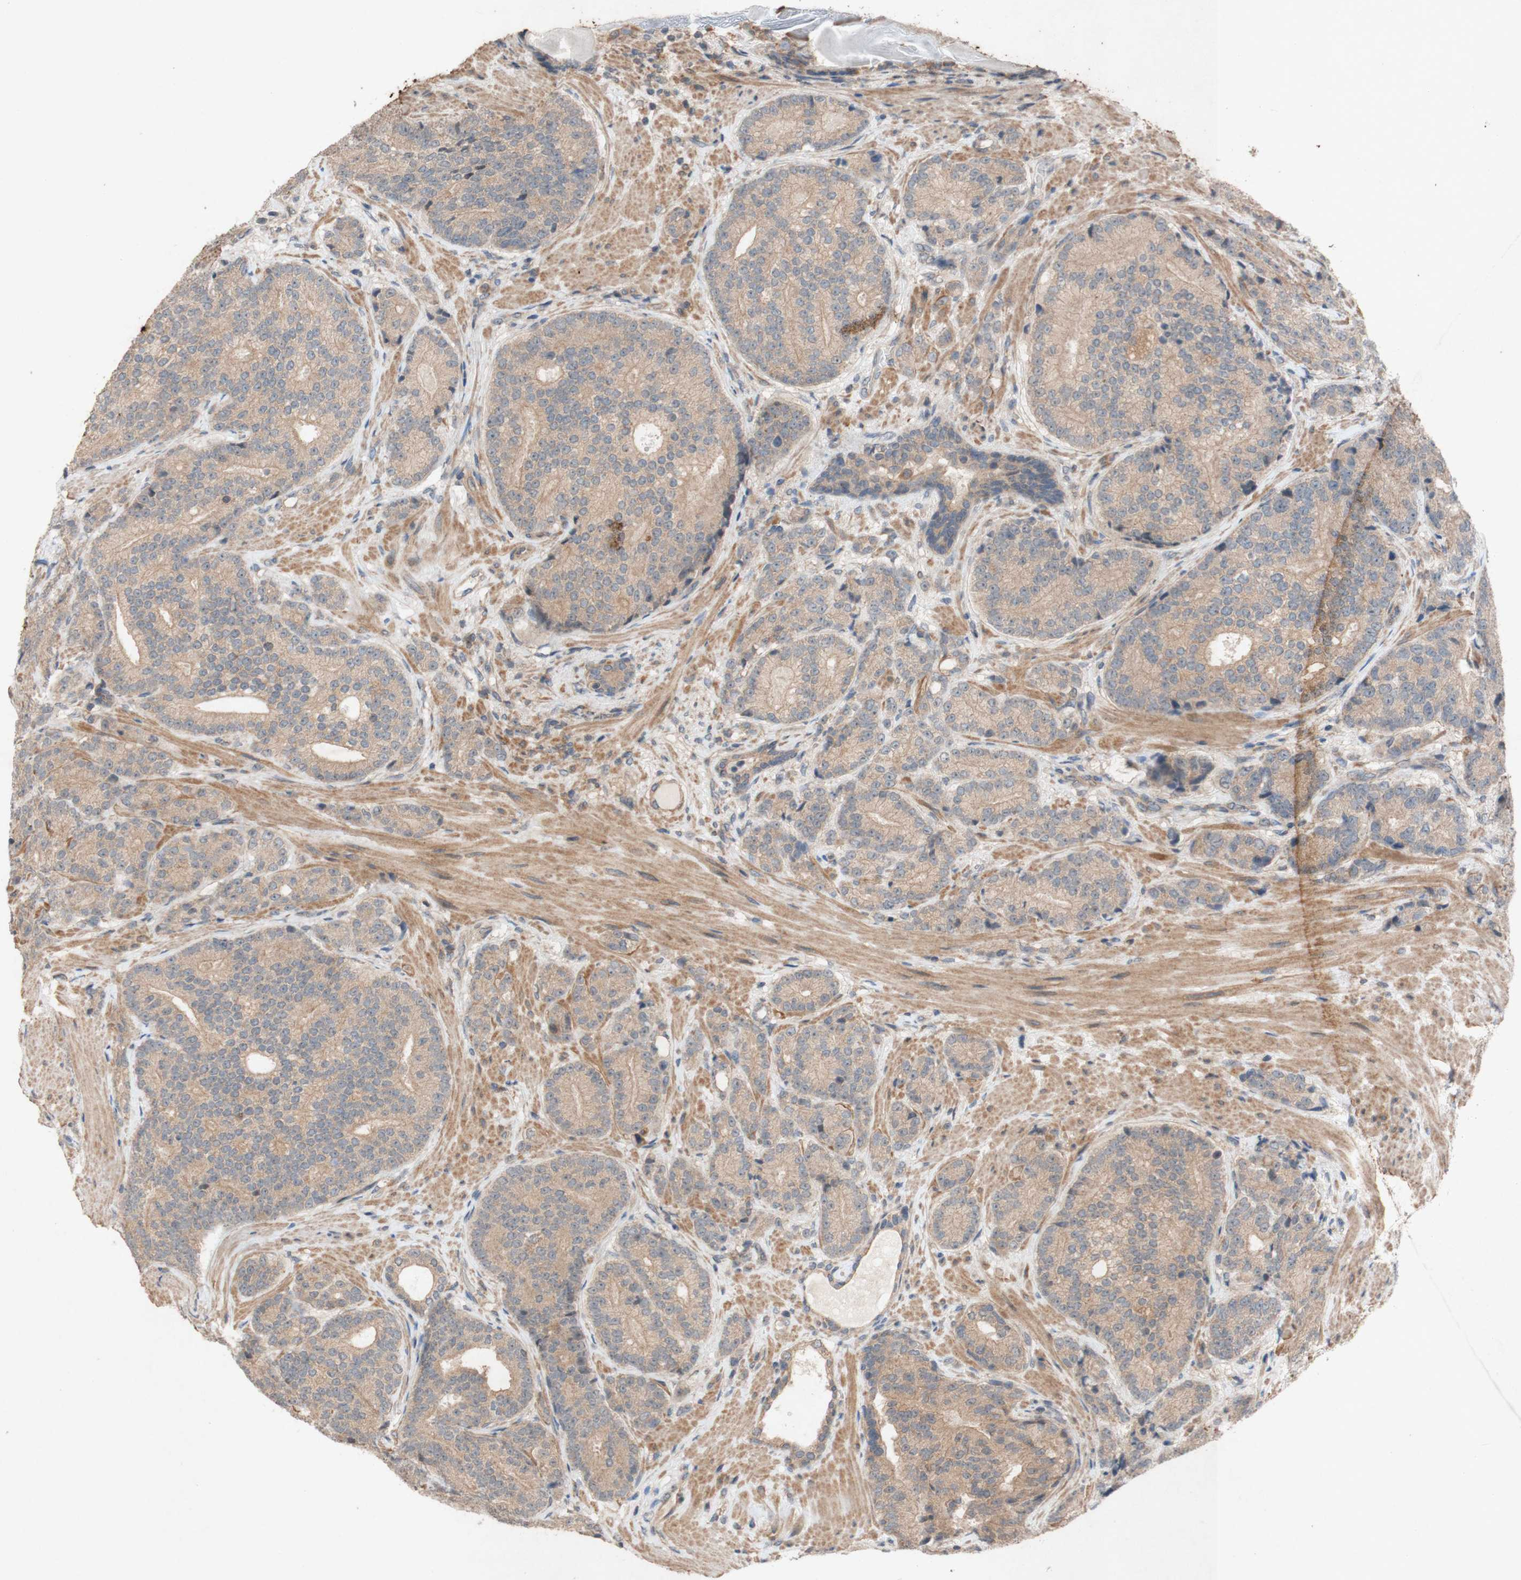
{"staining": {"intensity": "weak", "quantity": ">75%", "location": "cytoplasmic/membranous"}, "tissue": "prostate cancer", "cell_type": "Tumor cells", "image_type": "cancer", "snomed": [{"axis": "morphology", "description": "Adenocarcinoma, High grade"}, {"axis": "topography", "description": "Prostate"}], "caption": "Adenocarcinoma (high-grade) (prostate) was stained to show a protein in brown. There is low levels of weak cytoplasmic/membranous expression in approximately >75% of tumor cells. (Stains: DAB in brown, nuclei in blue, Microscopy: brightfield microscopy at high magnification).", "gene": "ATP6V1F", "patient": {"sex": "male", "age": 61}}